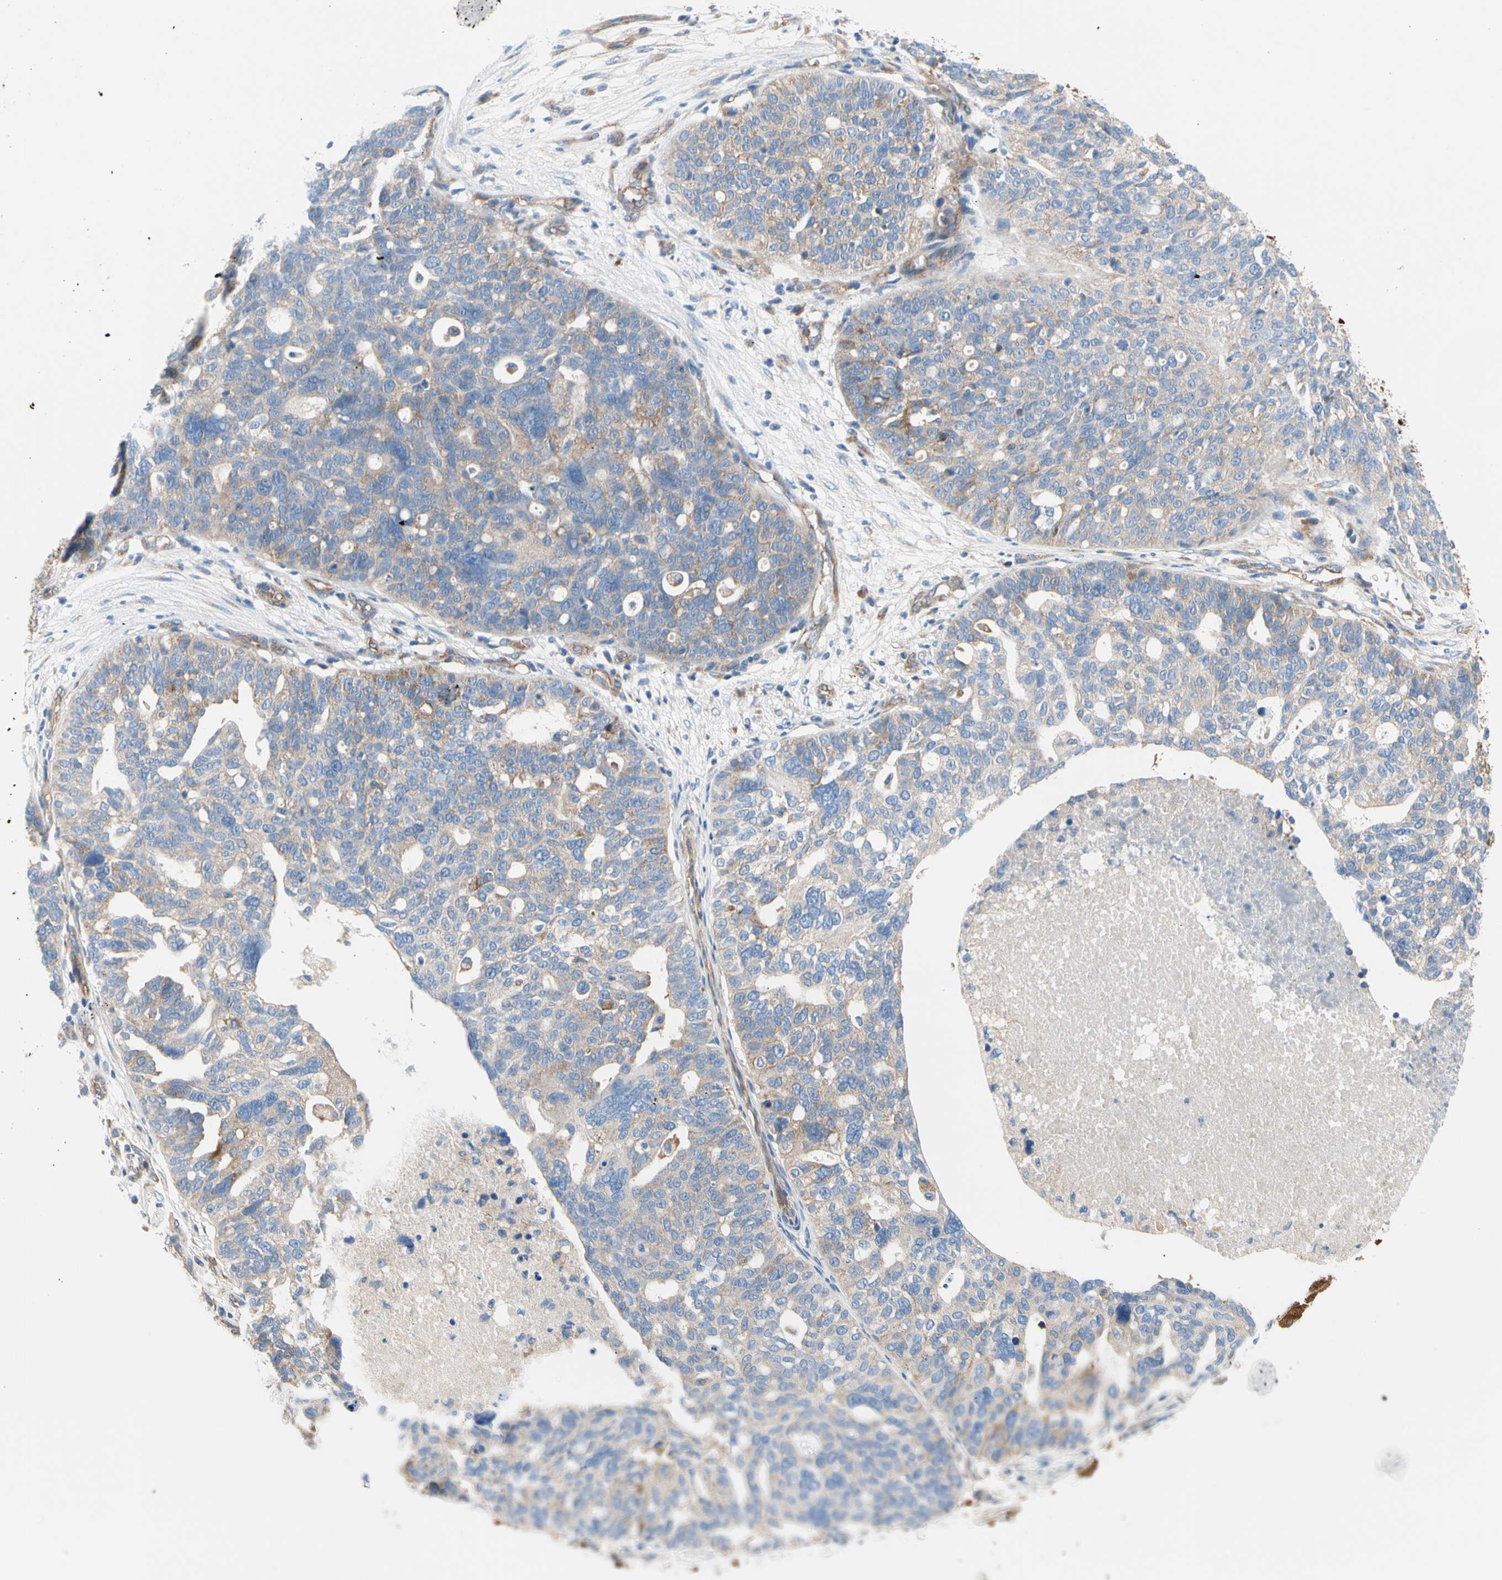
{"staining": {"intensity": "weak", "quantity": ">75%", "location": "cytoplasmic/membranous"}, "tissue": "ovarian cancer", "cell_type": "Tumor cells", "image_type": "cancer", "snomed": [{"axis": "morphology", "description": "Cystadenocarcinoma, serous, NOS"}, {"axis": "topography", "description": "Ovary"}], "caption": "Human ovarian cancer (serous cystadenocarcinoma) stained with a brown dye displays weak cytoplasmic/membranous positive positivity in approximately >75% of tumor cells.", "gene": "GPHN", "patient": {"sex": "female", "age": 59}}